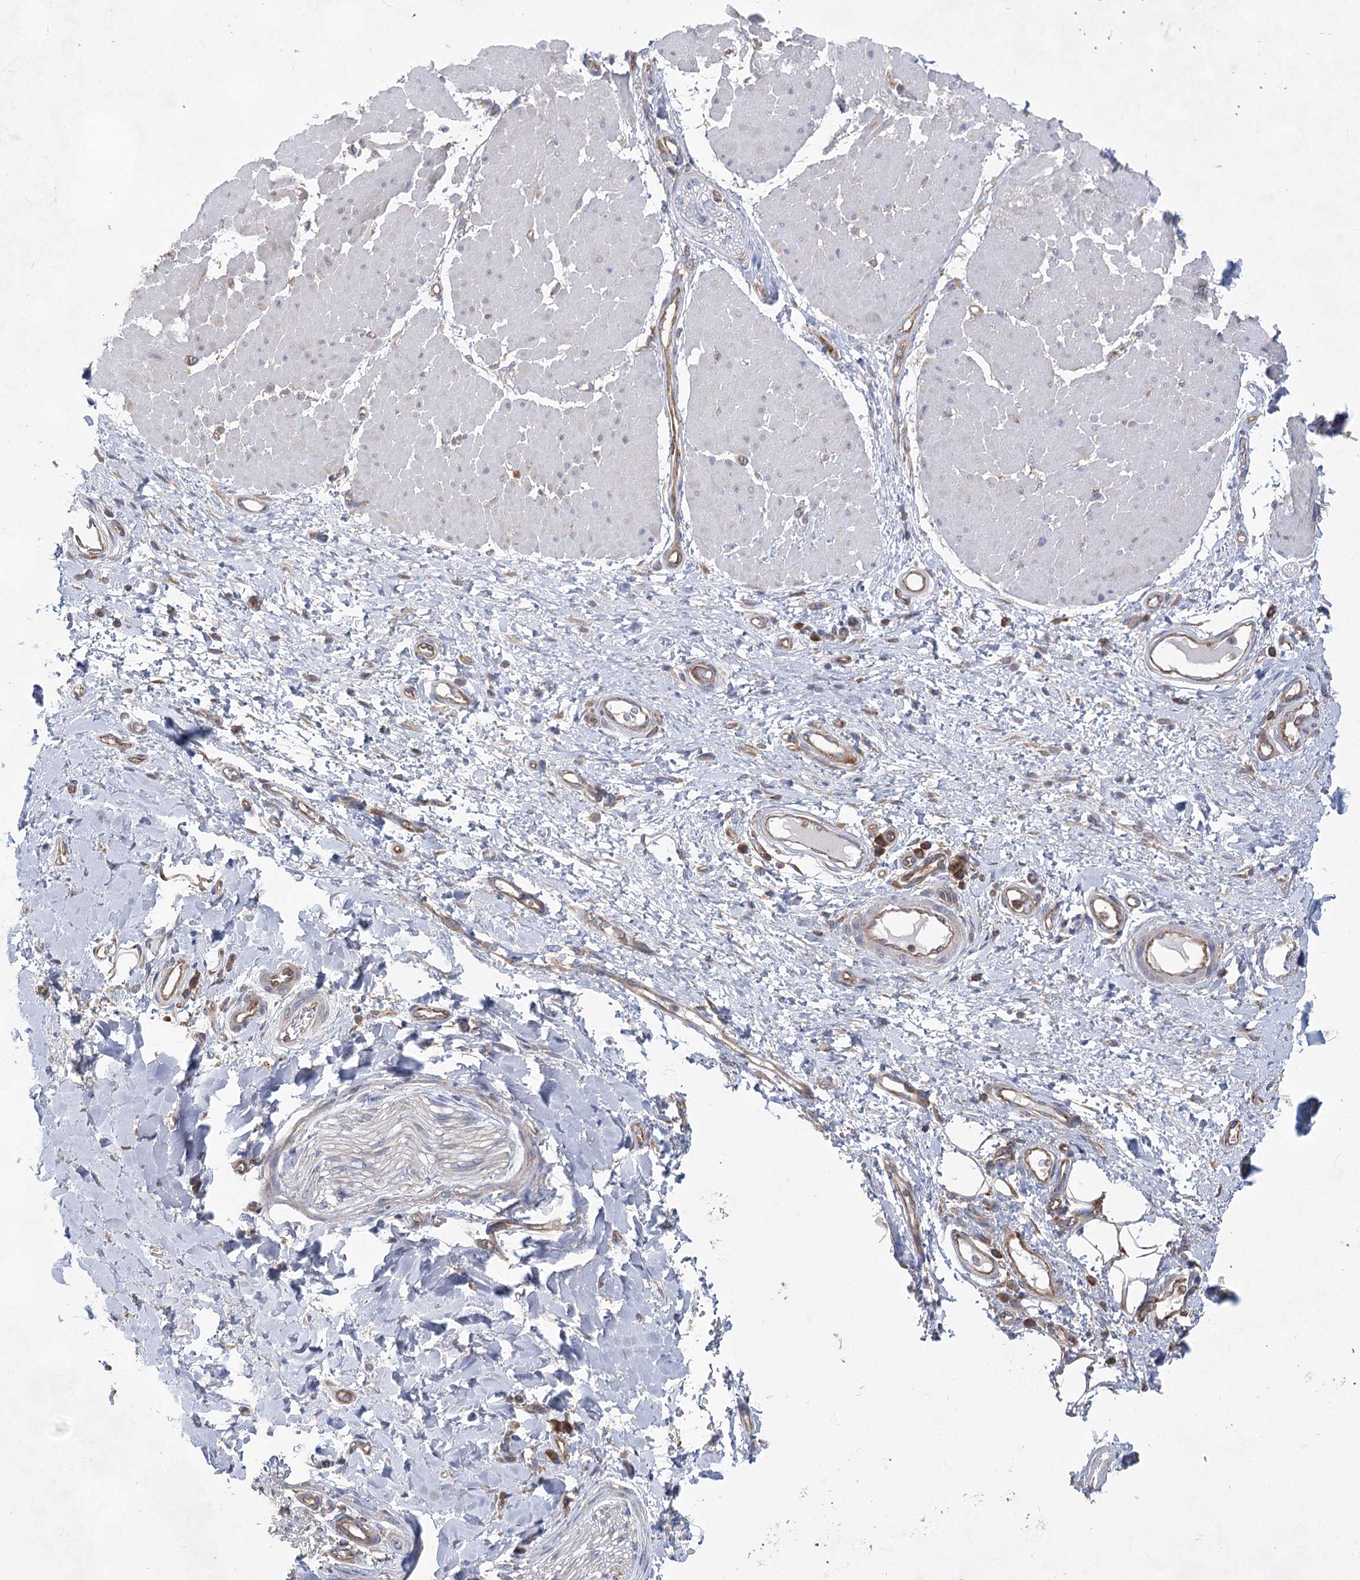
{"staining": {"intensity": "weak", "quantity": "<25%", "location": "cytoplasmic/membranous"}, "tissue": "adipose tissue", "cell_type": "Adipocytes", "image_type": "normal", "snomed": [{"axis": "morphology", "description": "Normal tissue, NOS"}, {"axis": "morphology", "description": "Adenocarcinoma, NOS"}, {"axis": "topography", "description": "Esophagus"}, {"axis": "topography", "description": "Stomach, upper"}, {"axis": "topography", "description": "Peripheral nerve tissue"}], "caption": "A photomicrograph of adipose tissue stained for a protein exhibits no brown staining in adipocytes. (DAB (3,3'-diaminobenzidine) immunohistochemistry, high magnification).", "gene": "EIF3A", "patient": {"sex": "male", "age": 62}}